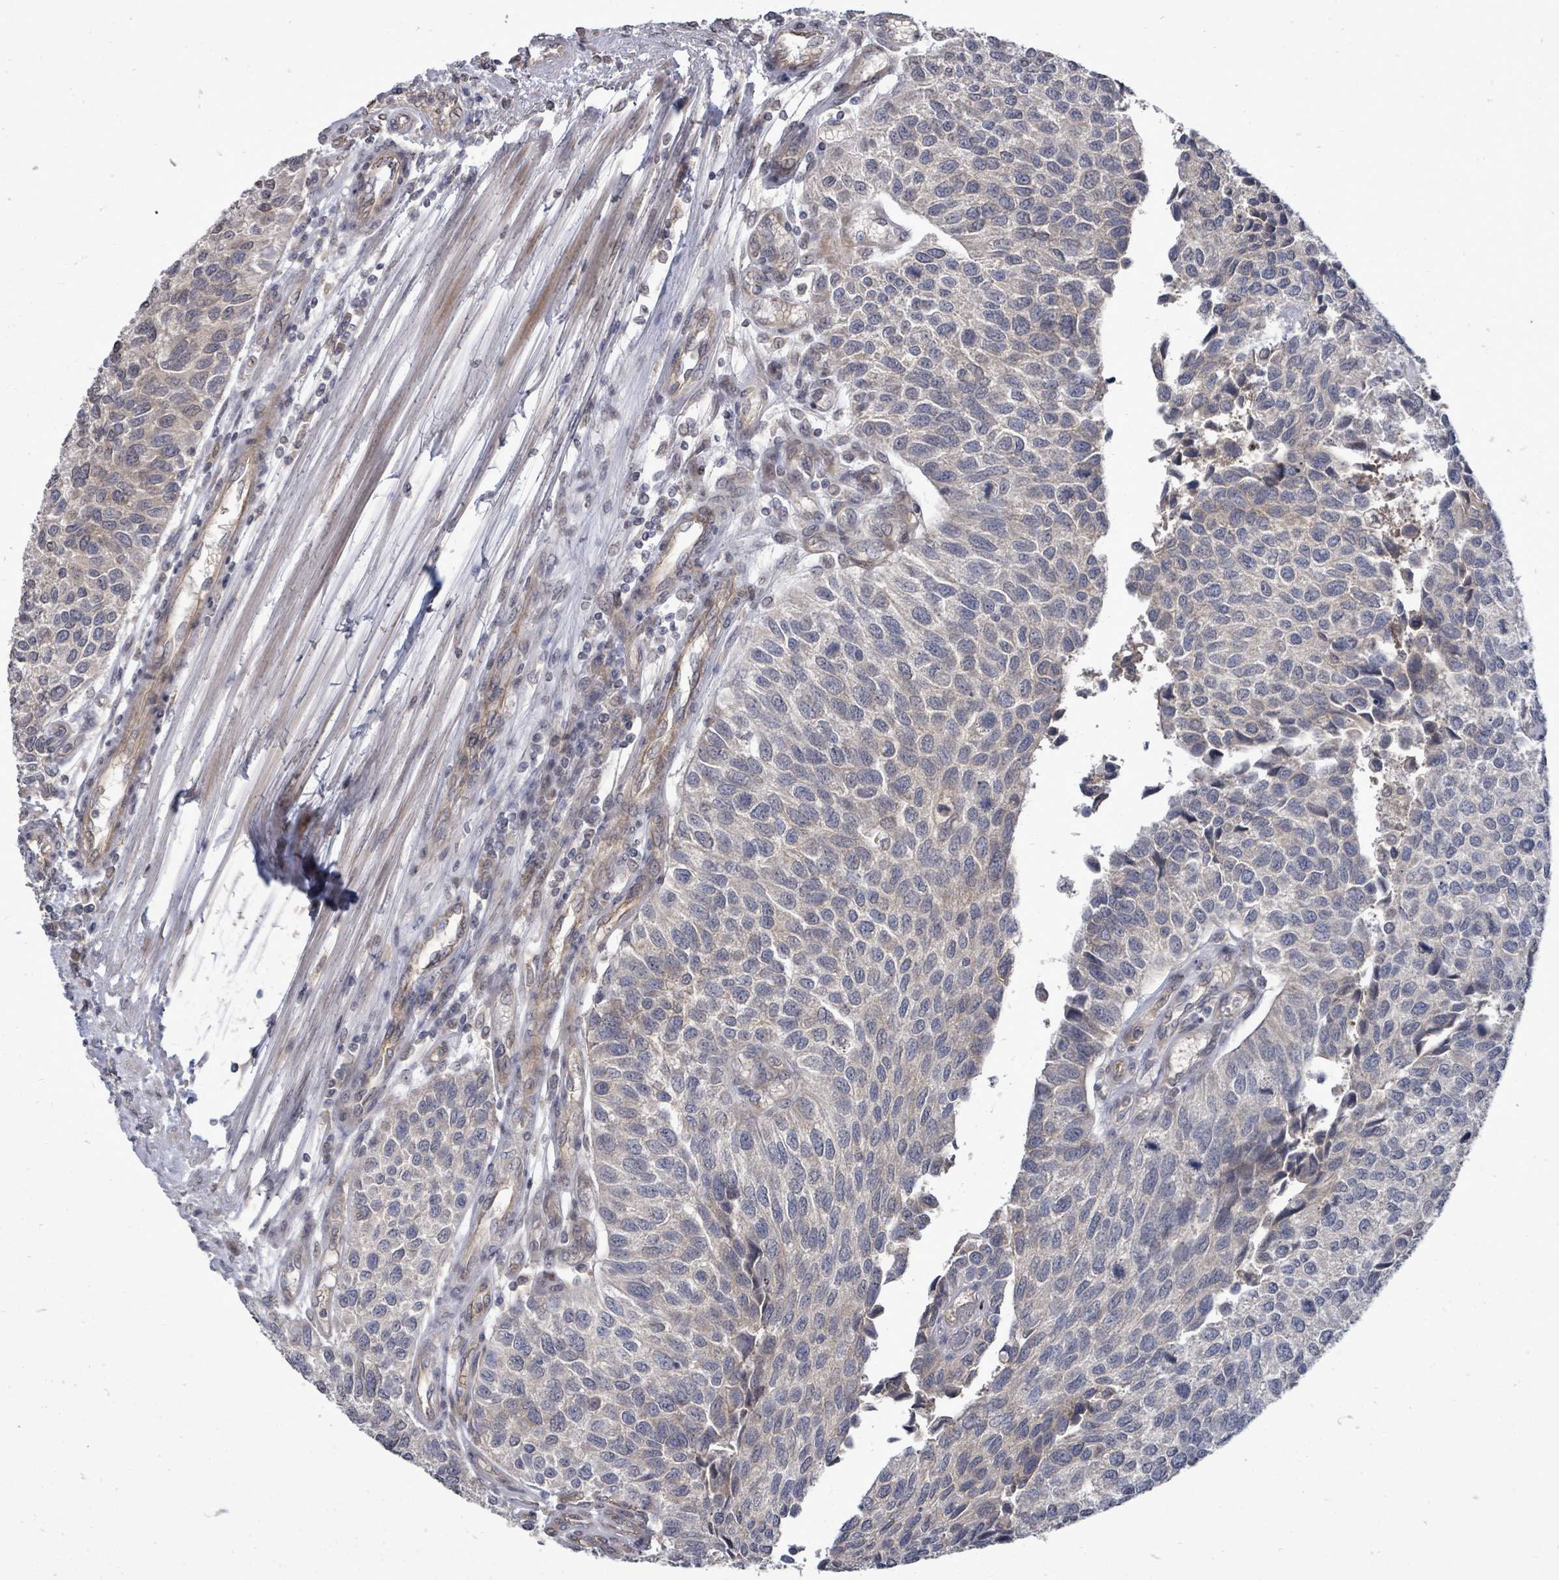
{"staining": {"intensity": "weak", "quantity": "<25%", "location": "cytoplasmic/membranous"}, "tissue": "urothelial cancer", "cell_type": "Tumor cells", "image_type": "cancer", "snomed": [{"axis": "morphology", "description": "Urothelial carcinoma, NOS"}, {"axis": "topography", "description": "Urinary bladder"}], "caption": "Human urothelial cancer stained for a protein using immunohistochemistry reveals no positivity in tumor cells.", "gene": "RALGAPB", "patient": {"sex": "male", "age": 55}}